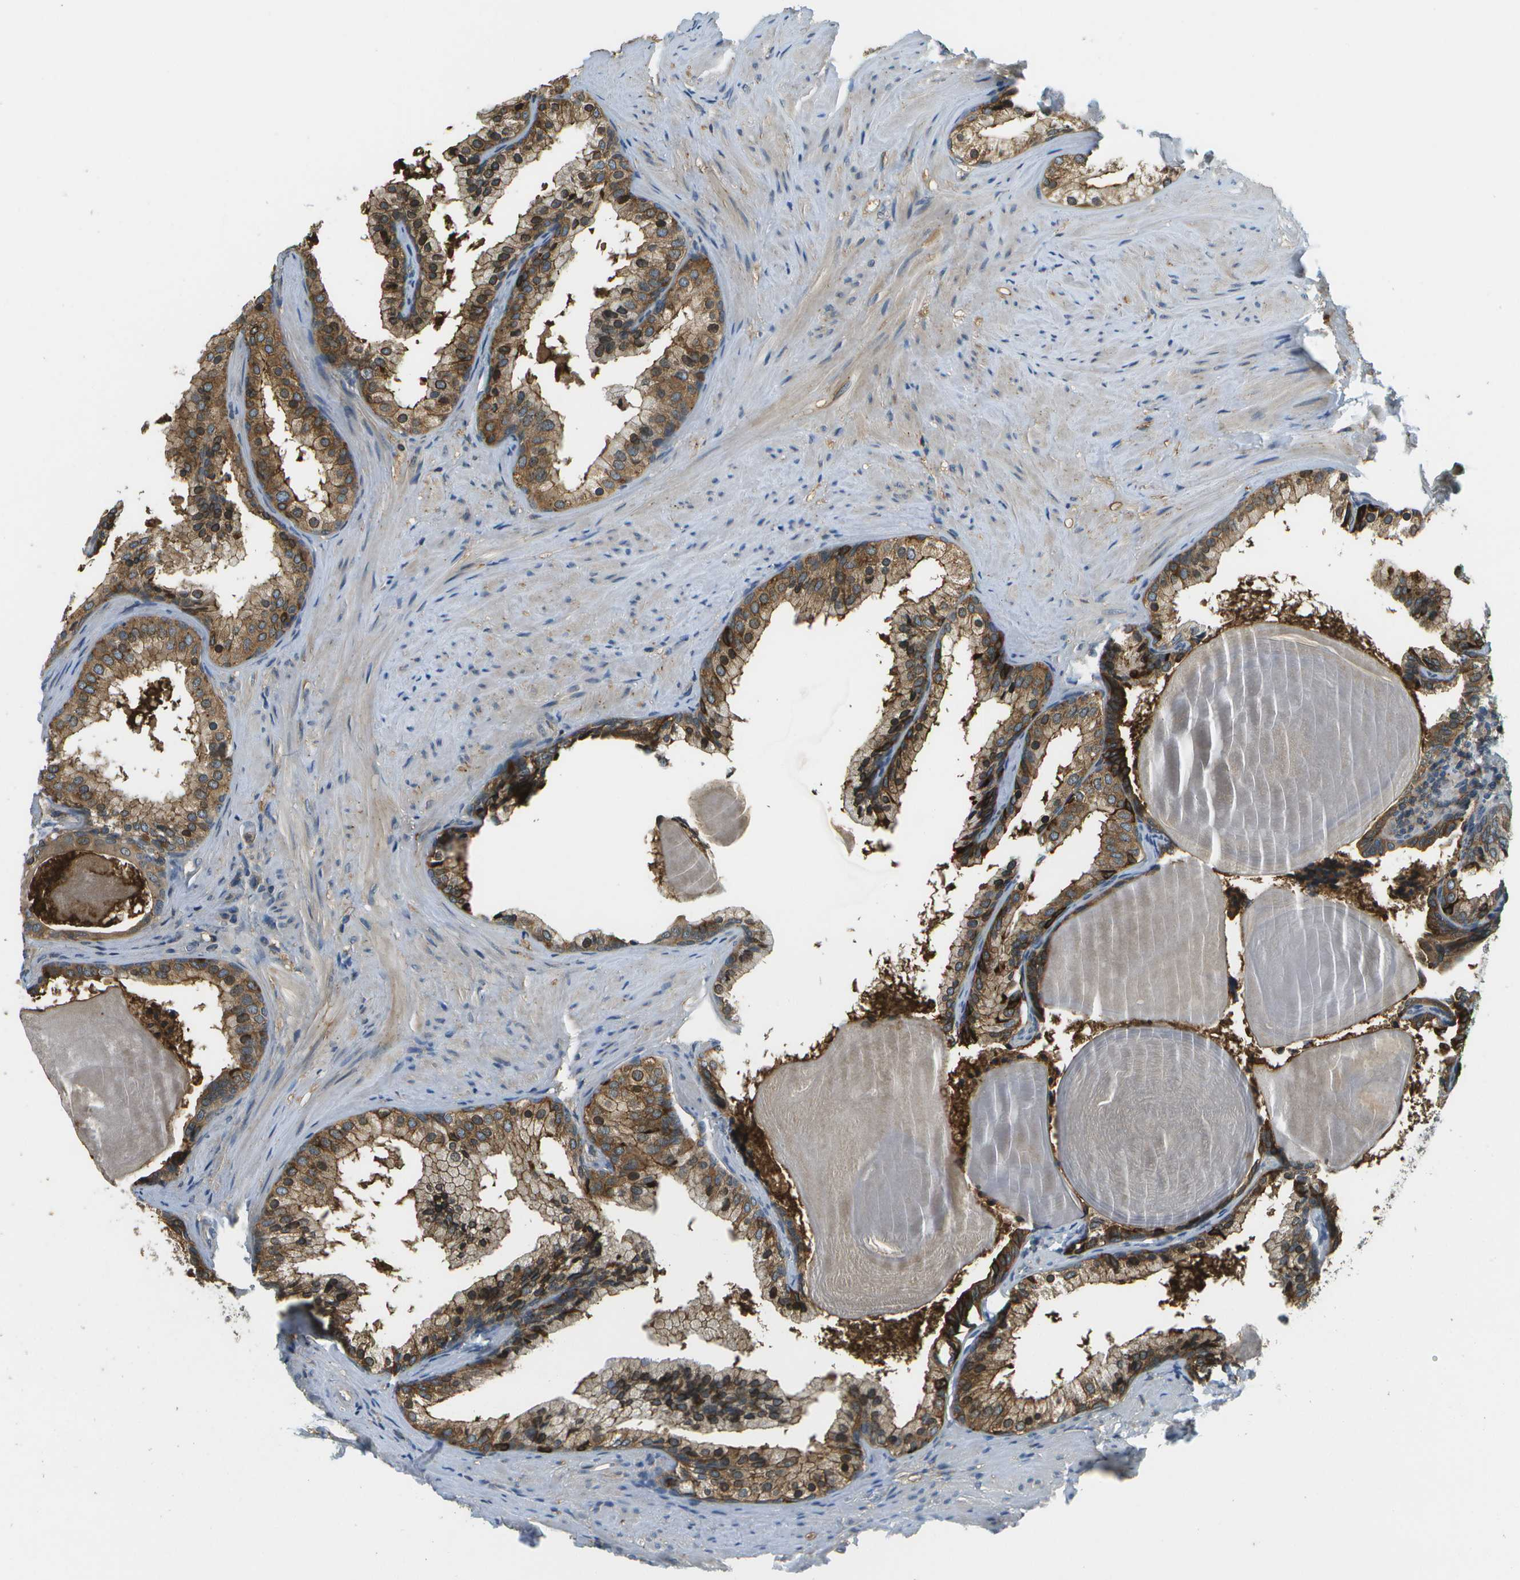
{"staining": {"intensity": "moderate", "quantity": ">75%", "location": "cytoplasmic/membranous"}, "tissue": "prostate cancer", "cell_type": "Tumor cells", "image_type": "cancer", "snomed": [{"axis": "morphology", "description": "Adenocarcinoma, Low grade"}, {"axis": "topography", "description": "Prostate"}], "caption": "This image exhibits immunohistochemistry (IHC) staining of human prostate low-grade adenocarcinoma, with medium moderate cytoplasmic/membranous expression in about >75% of tumor cells.", "gene": "LRRC66", "patient": {"sex": "male", "age": 69}}